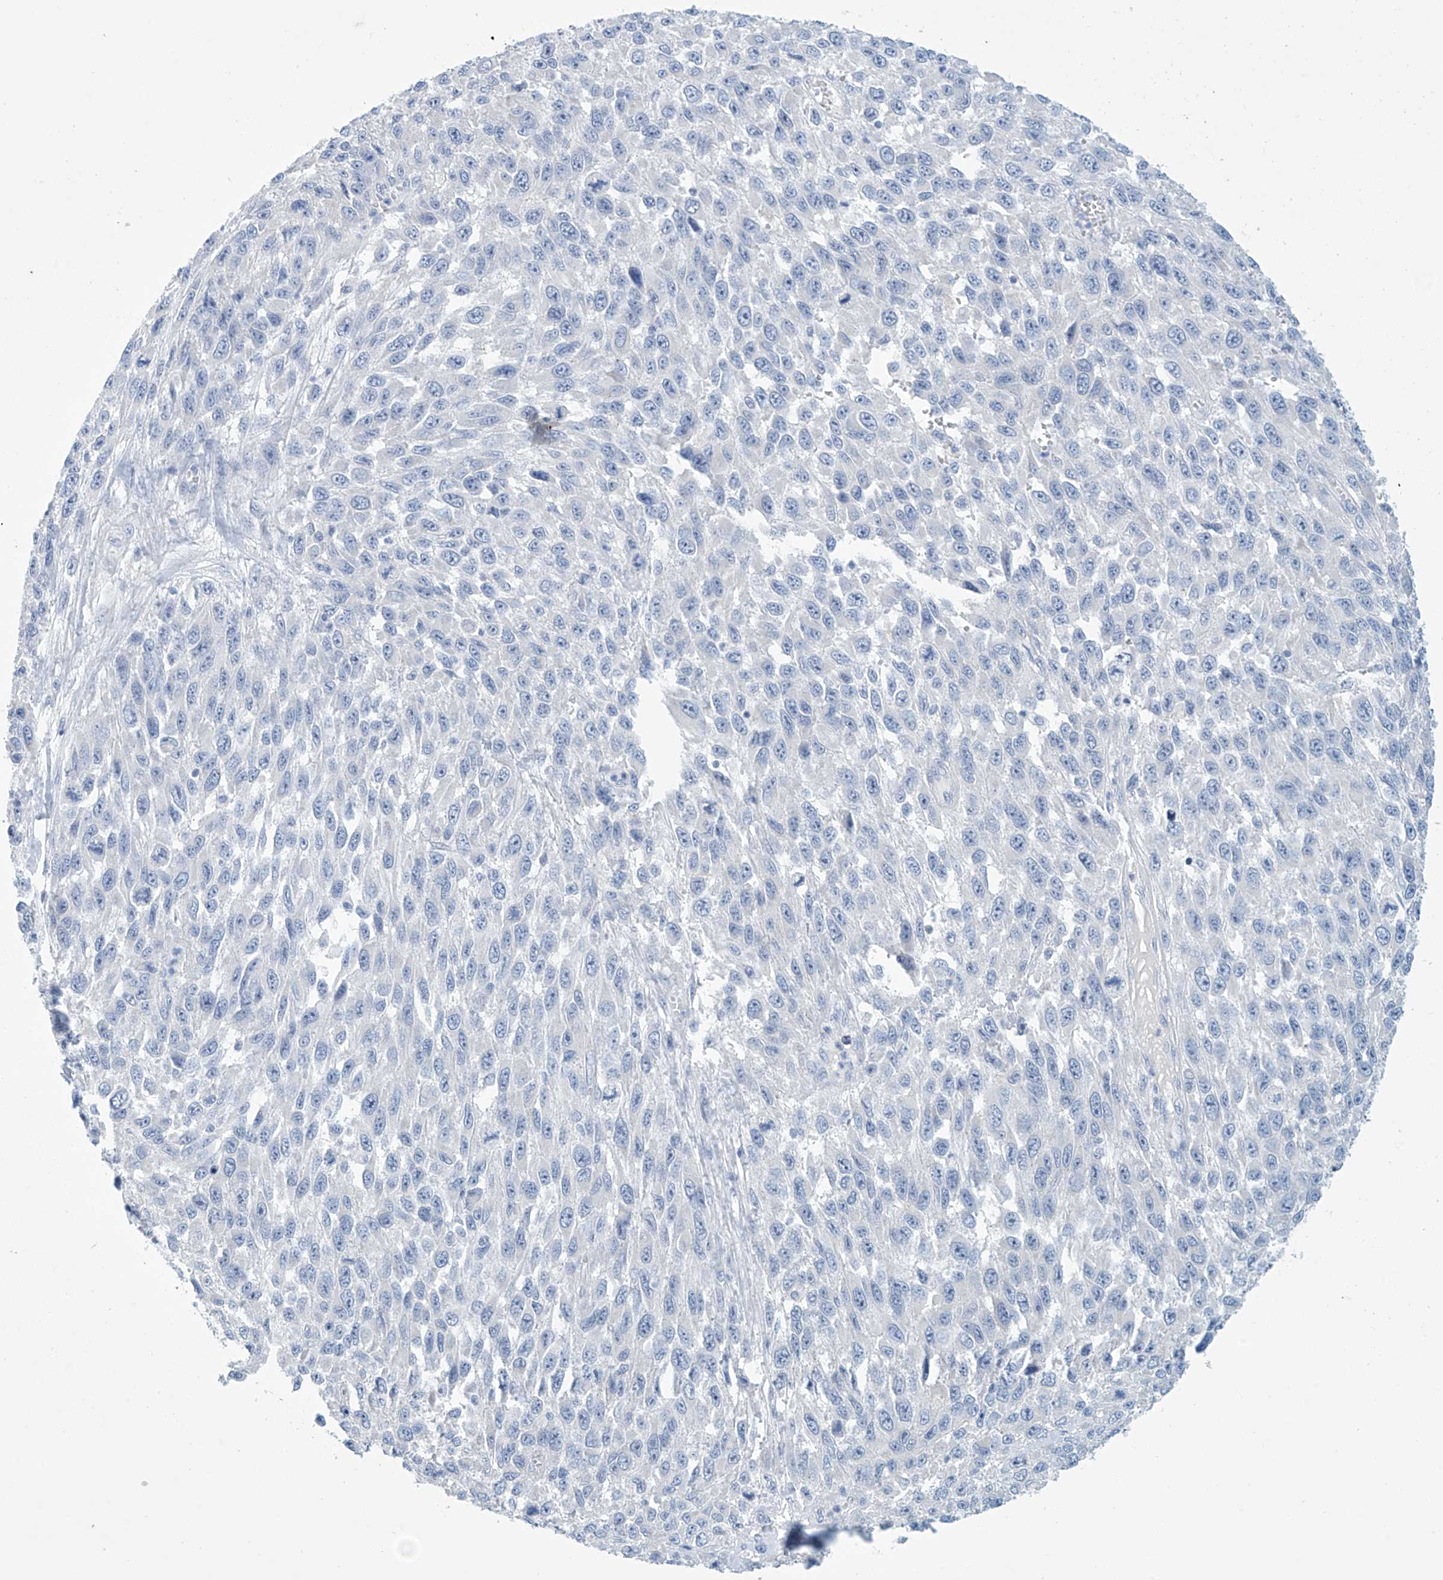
{"staining": {"intensity": "negative", "quantity": "none", "location": "none"}, "tissue": "melanoma", "cell_type": "Tumor cells", "image_type": "cancer", "snomed": [{"axis": "morphology", "description": "Malignant melanoma, NOS"}, {"axis": "topography", "description": "Skin"}], "caption": "Histopathology image shows no significant protein staining in tumor cells of melanoma. (Immunohistochemistry, brightfield microscopy, high magnification).", "gene": "SLC35A5", "patient": {"sex": "female", "age": 96}}